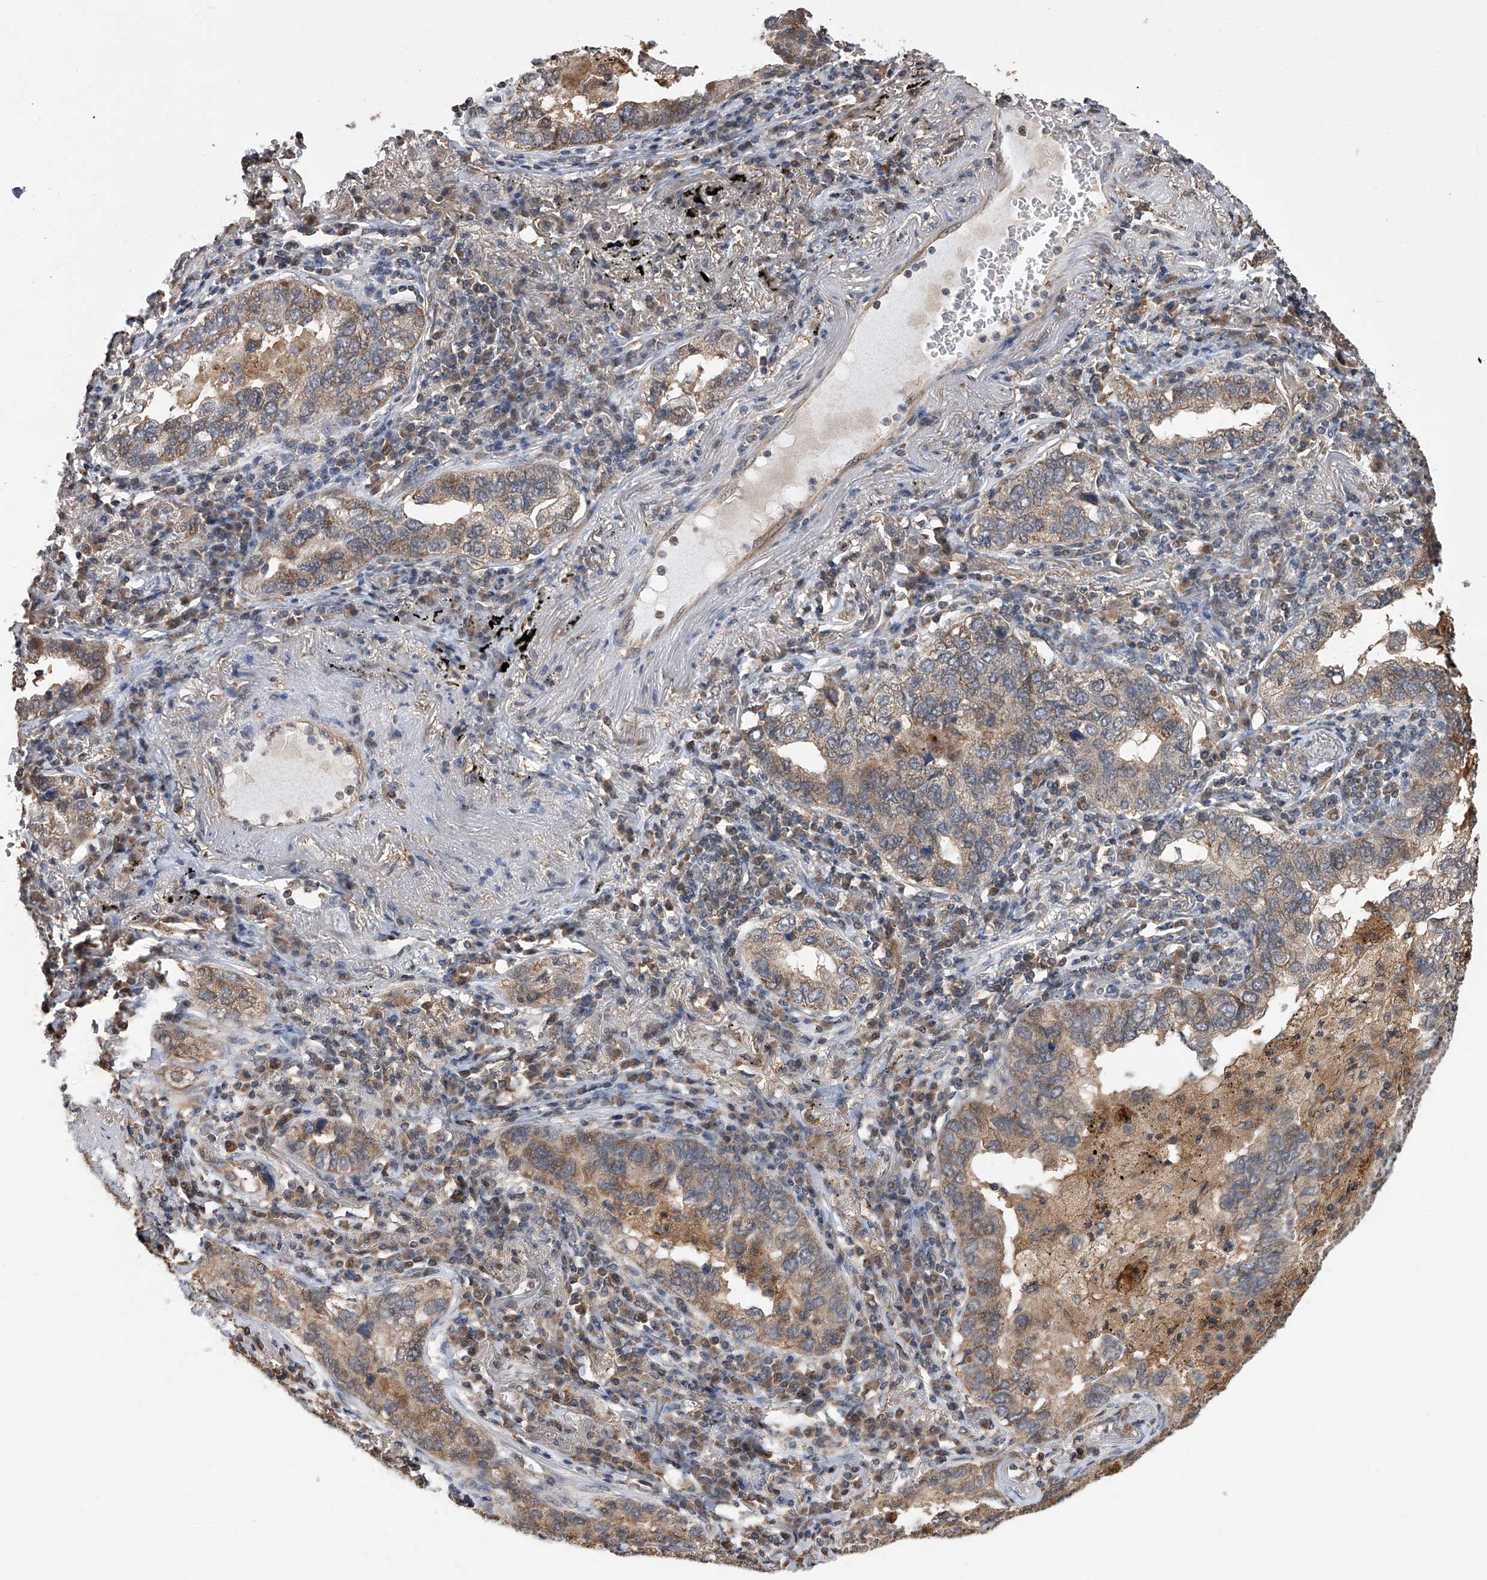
{"staining": {"intensity": "weak", "quantity": ">75%", "location": "cytoplasmic/membranous"}, "tissue": "lung cancer", "cell_type": "Tumor cells", "image_type": "cancer", "snomed": [{"axis": "morphology", "description": "Adenocarcinoma, NOS"}, {"axis": "topography", "description": "Lung"}], "caption": "Immunohistochemical staining of human lung cancer (adenocarcinoma) reveals low levels of weak cytoplasmic/membranous positivity in about >75% of tumor cells.", "gene": "GMDS", "patient": {"sex": "male", "age": 65}}